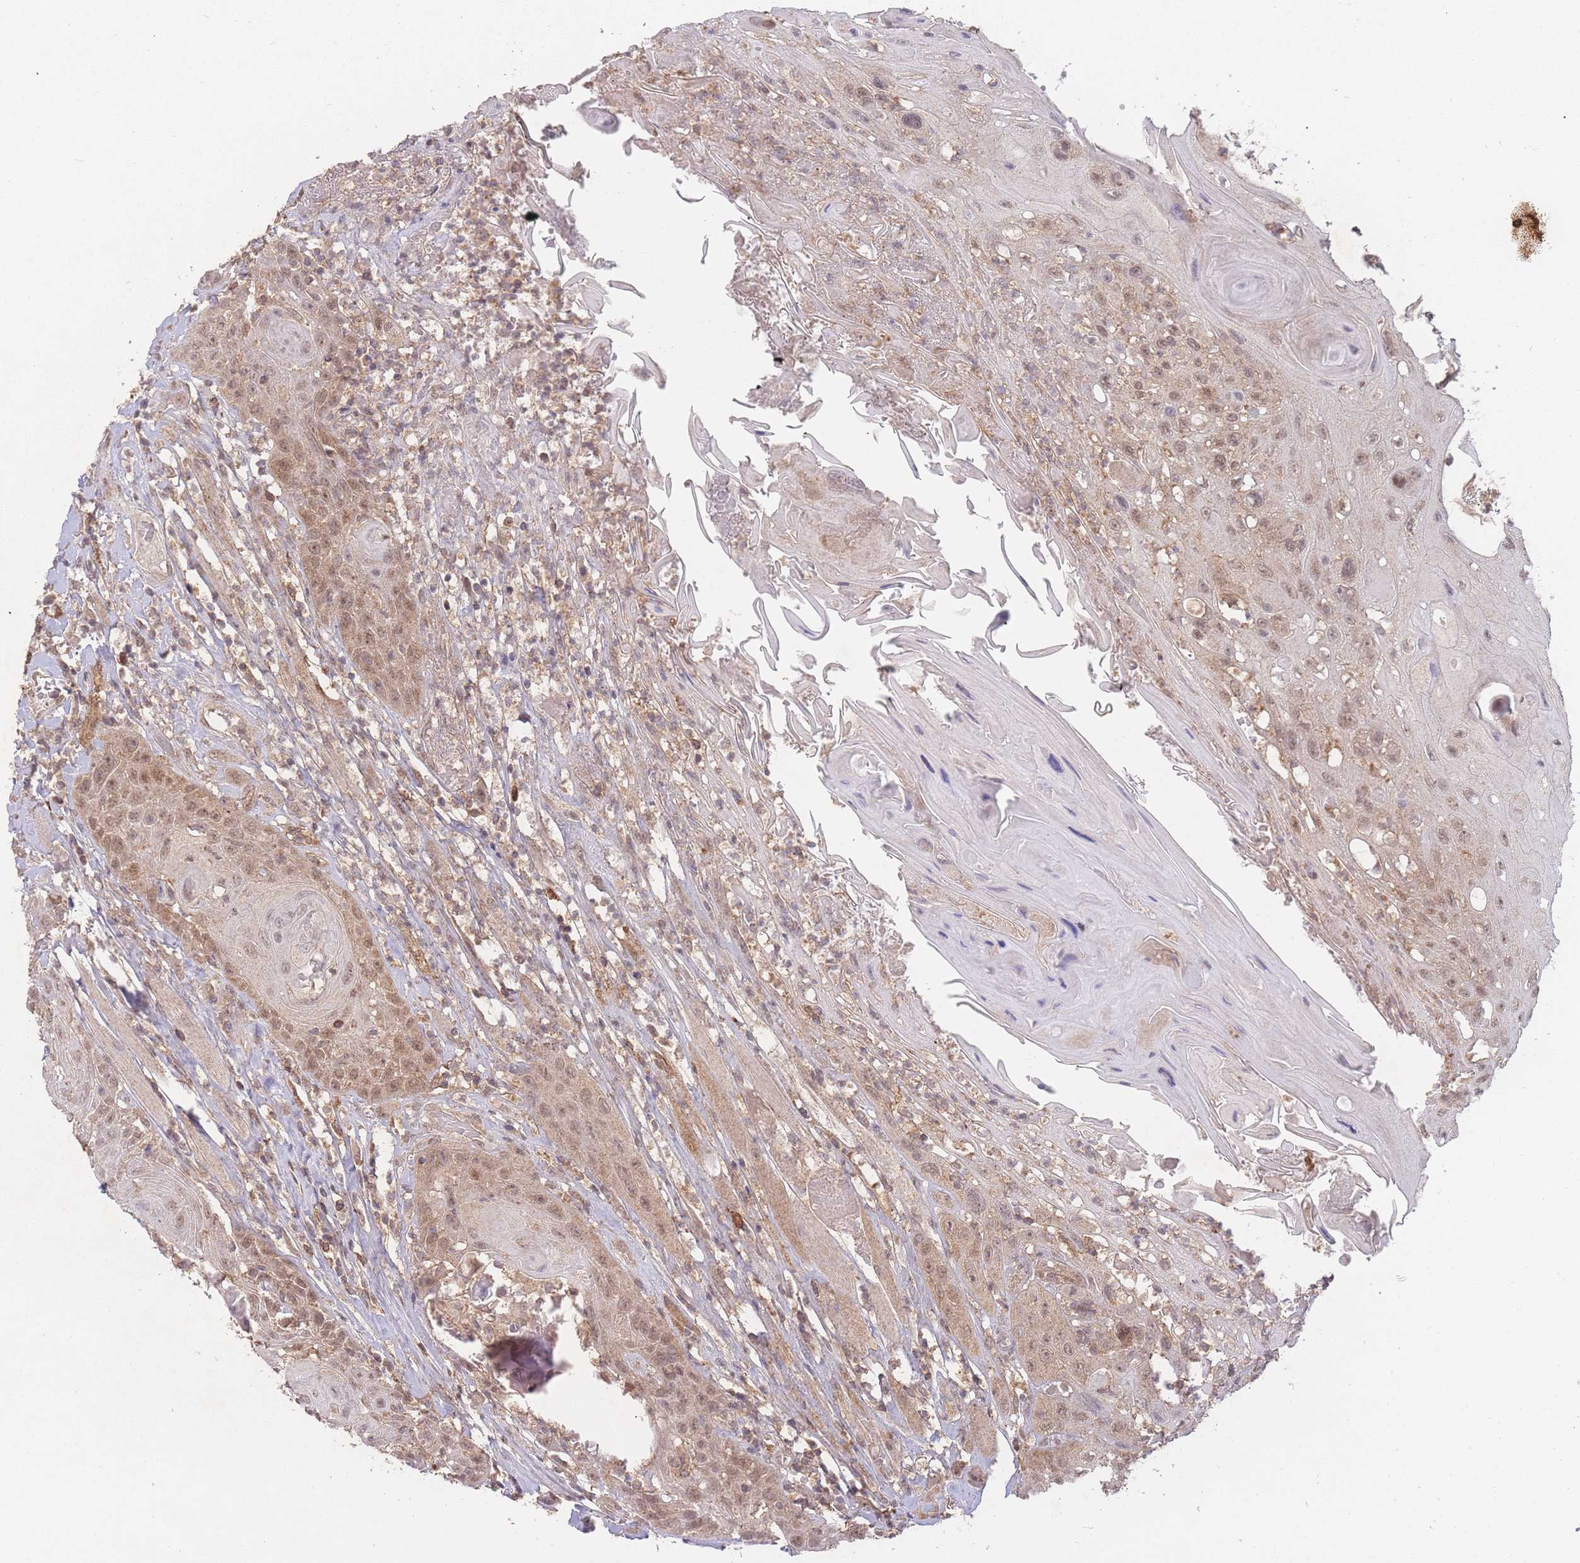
{"staining": {"intensity": "weak", "quantity": ">75%", "location": "cytoplasmic/membranous,nuclear"}, "tissue": "head and neck cancer", "cell_type": "Tumor cells", "image_type": "cancer", "snomed": [{"axis": "morphology", "description": "Squamous cell carcinoma, NOS"}, {"axis": "topography", "description": "Head-Neck"}], "caption": "This is an image of immunohistochemistry (IHC) staining of head and neck cancer, which shows weak expression in the cytoplasmic/membranous and nuclear of tumor cells.", "gene": "RNF144B", "patient": {"sex": "female", "age": 59}}